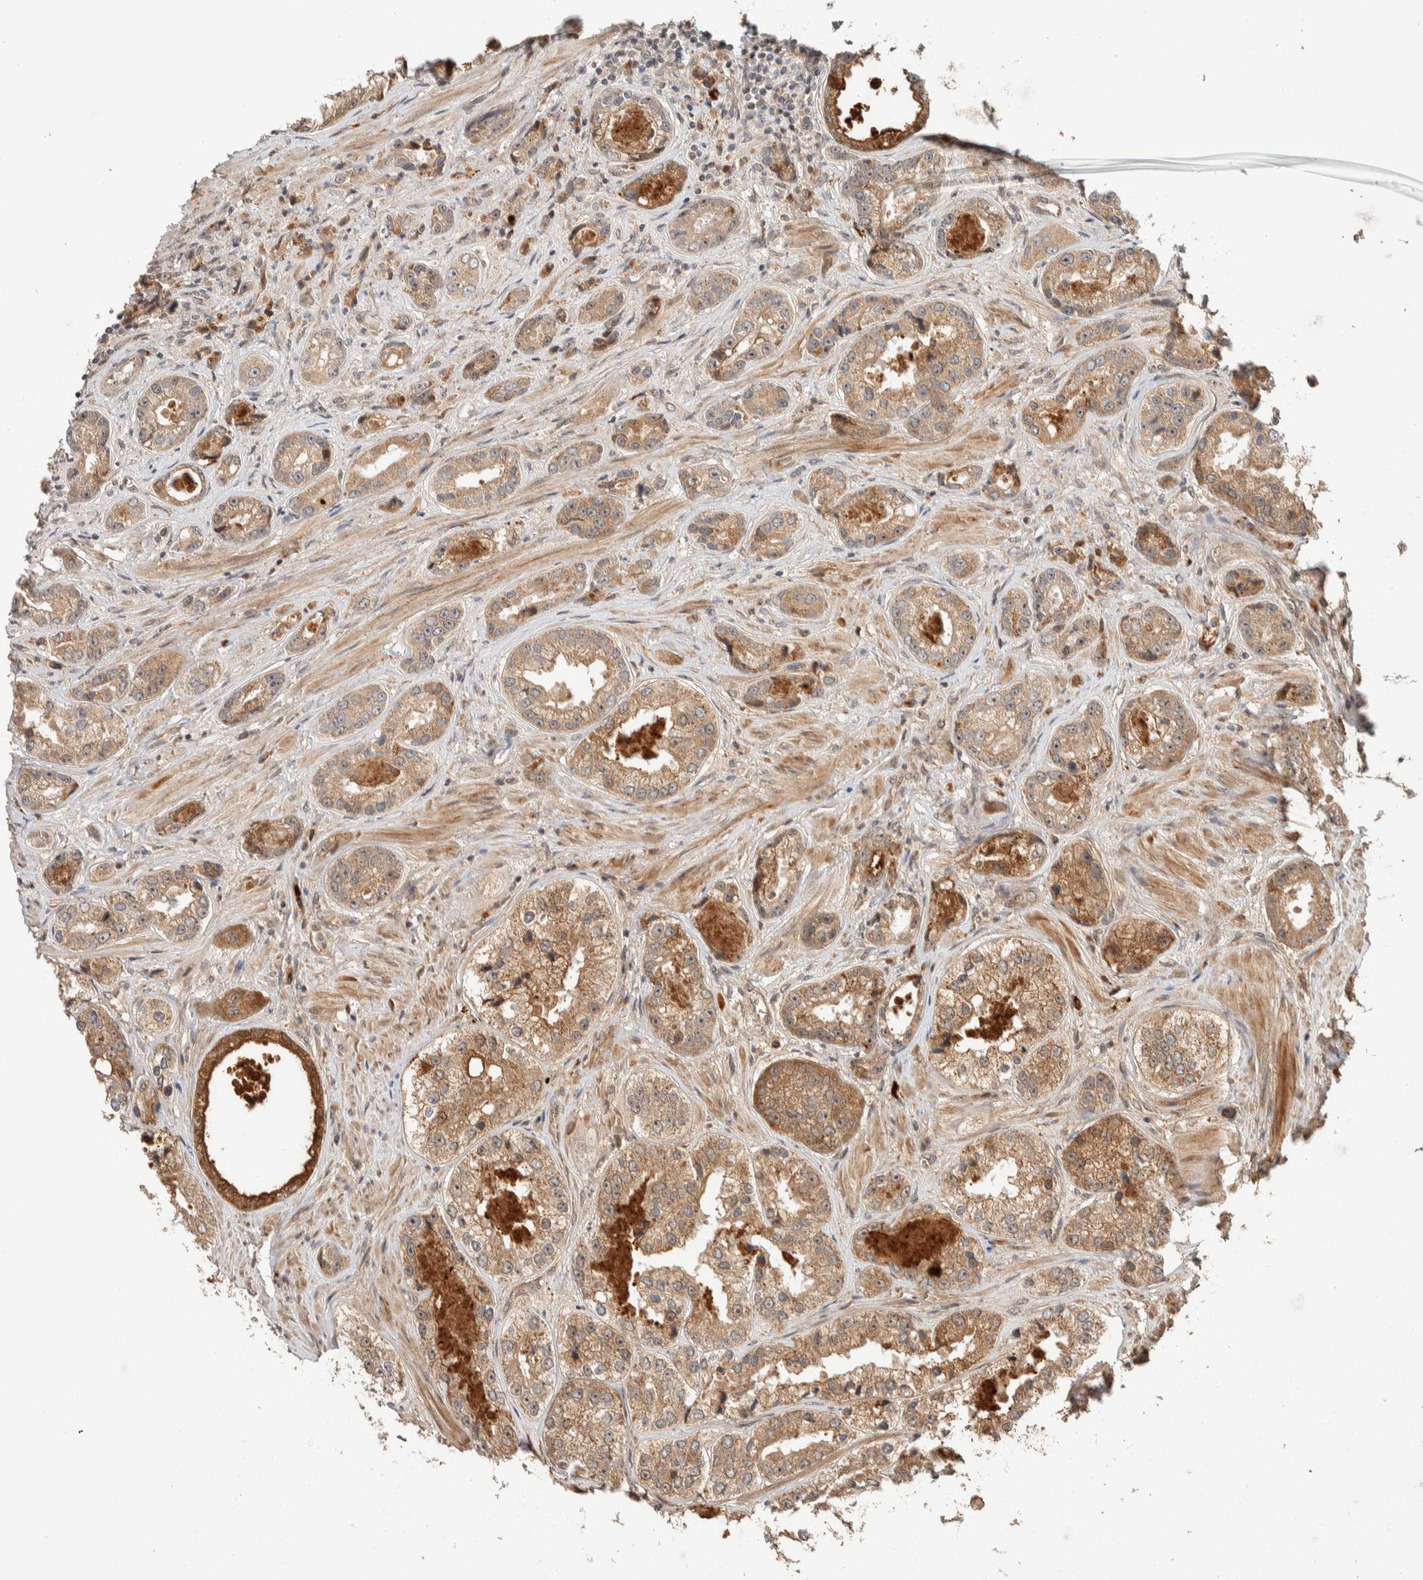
{"staining": {"intensity": "weak", "quantity": ">75%", "location": "cytoplasmic/membranous"}, "tissue": "prostate cancer", "cell_type": "Tumor cells", "image_type": "cancer", "snomed": [{"axis": "morphology", "description": "Adenocarcinoma, High grade"}, {"axis": "topography", "description": "Prostate"}], "caption": "Brown immunohistochemical staining in human high-grade adenocarcinoma (prostate) exhibits weak cytoplasmic/membranous staining in approximately >75% of tumor cells.", "gene": "ZBTB2", "patient": {"sex": "male", "age": 61}}